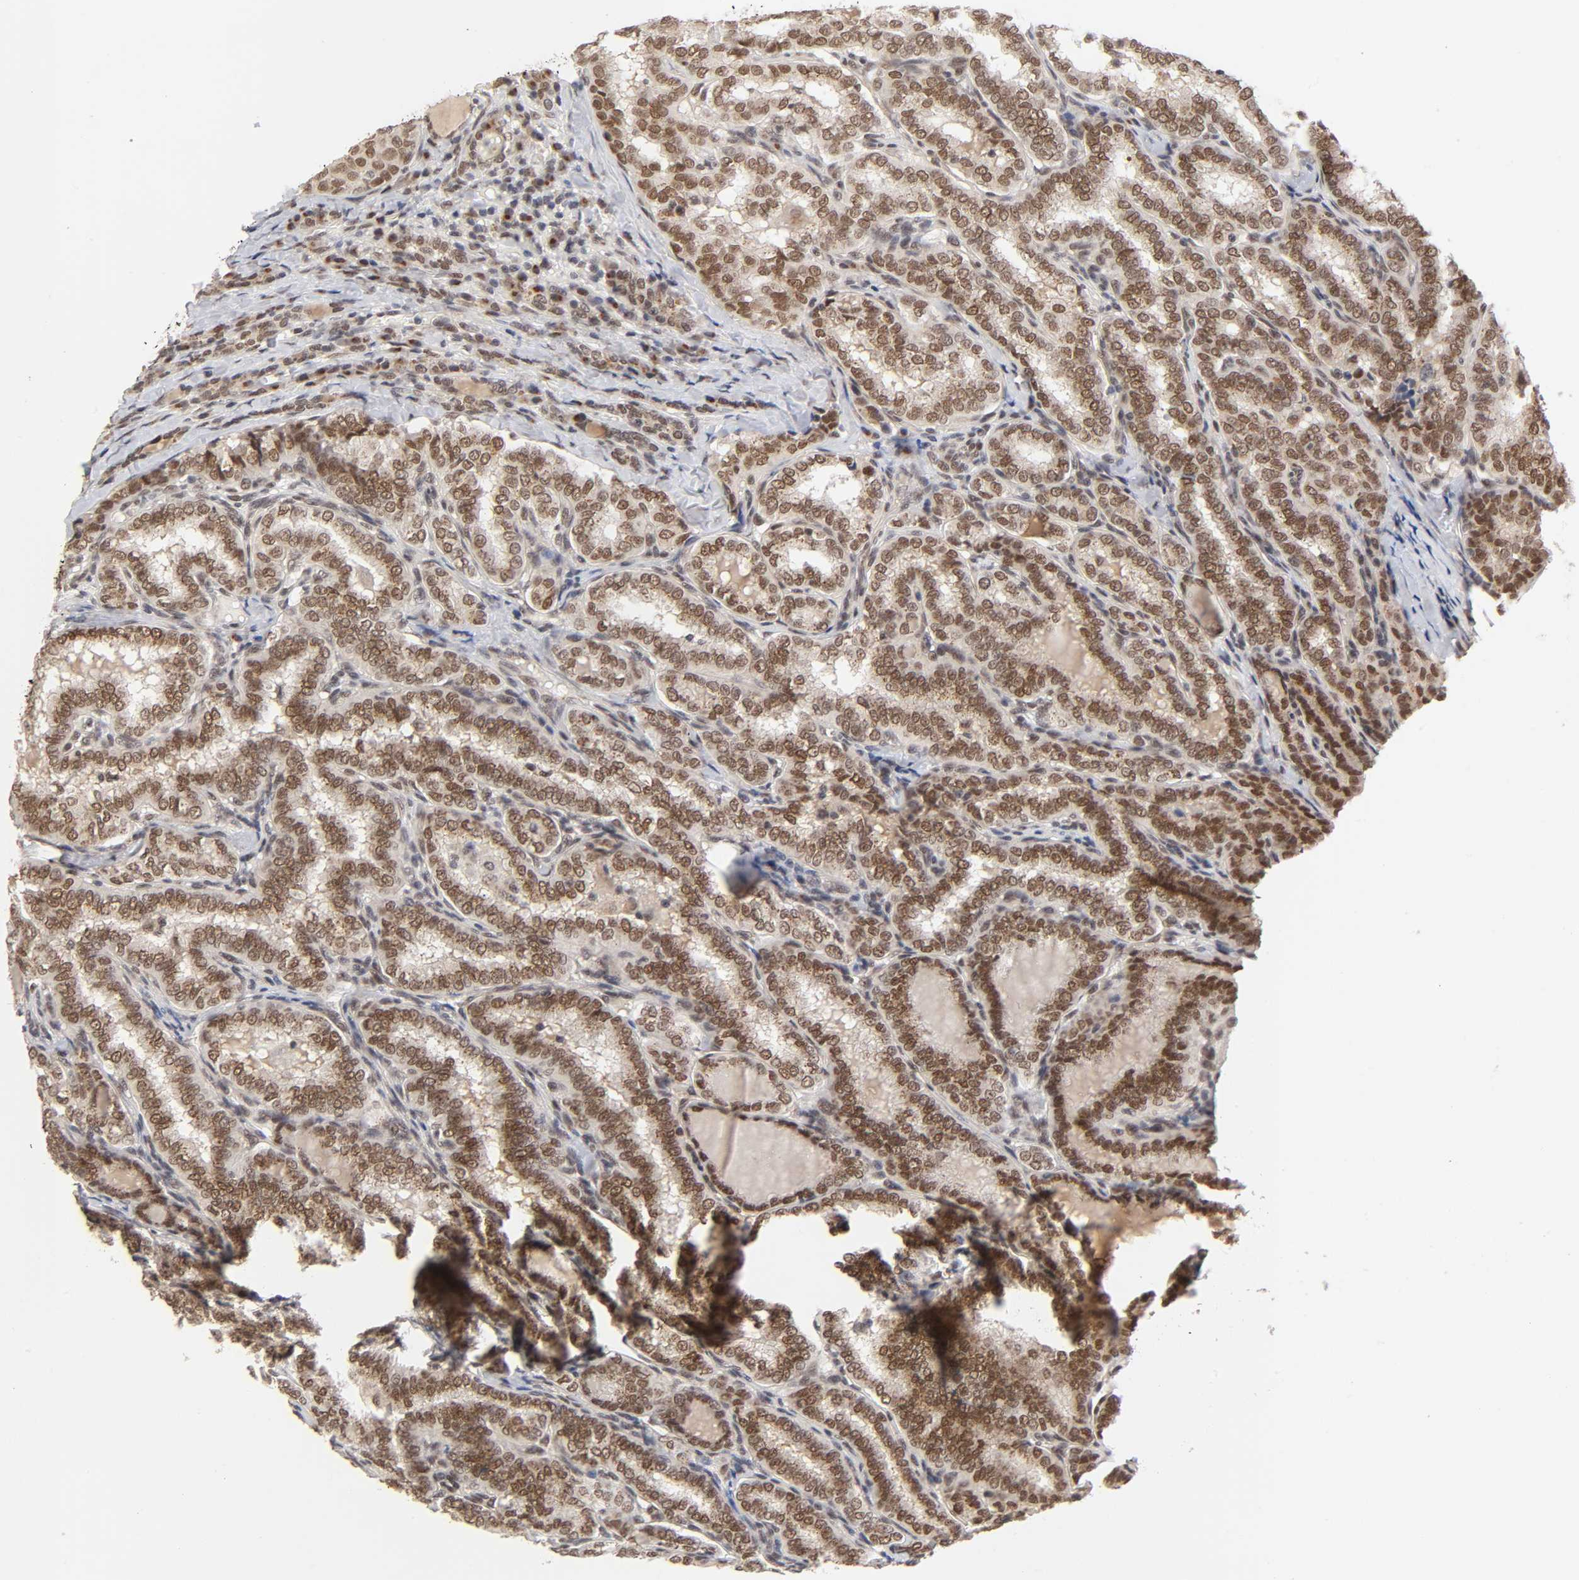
{"staining": {"intensity": "strong", "quantity": ">75%", "location": "nuclear"}, "tissue": "thyroid cancer", "cell_type": "Tumor cells", "image_type": "cancer", "snomed": [{"axis": "morphology", "description": "Papillary adenocarcinoma, NOS"}, {"axis": "topography", "description": "Thyroid gland"}], "caption": "This histopathology image demonstrates IHC staining of human thyroid papillary adenocarcinoma, with high strong nuclear positivity in approximately >75% of tumor cells.", "gene": "EP300", "patient": {"sex": "female", "age": 30}}